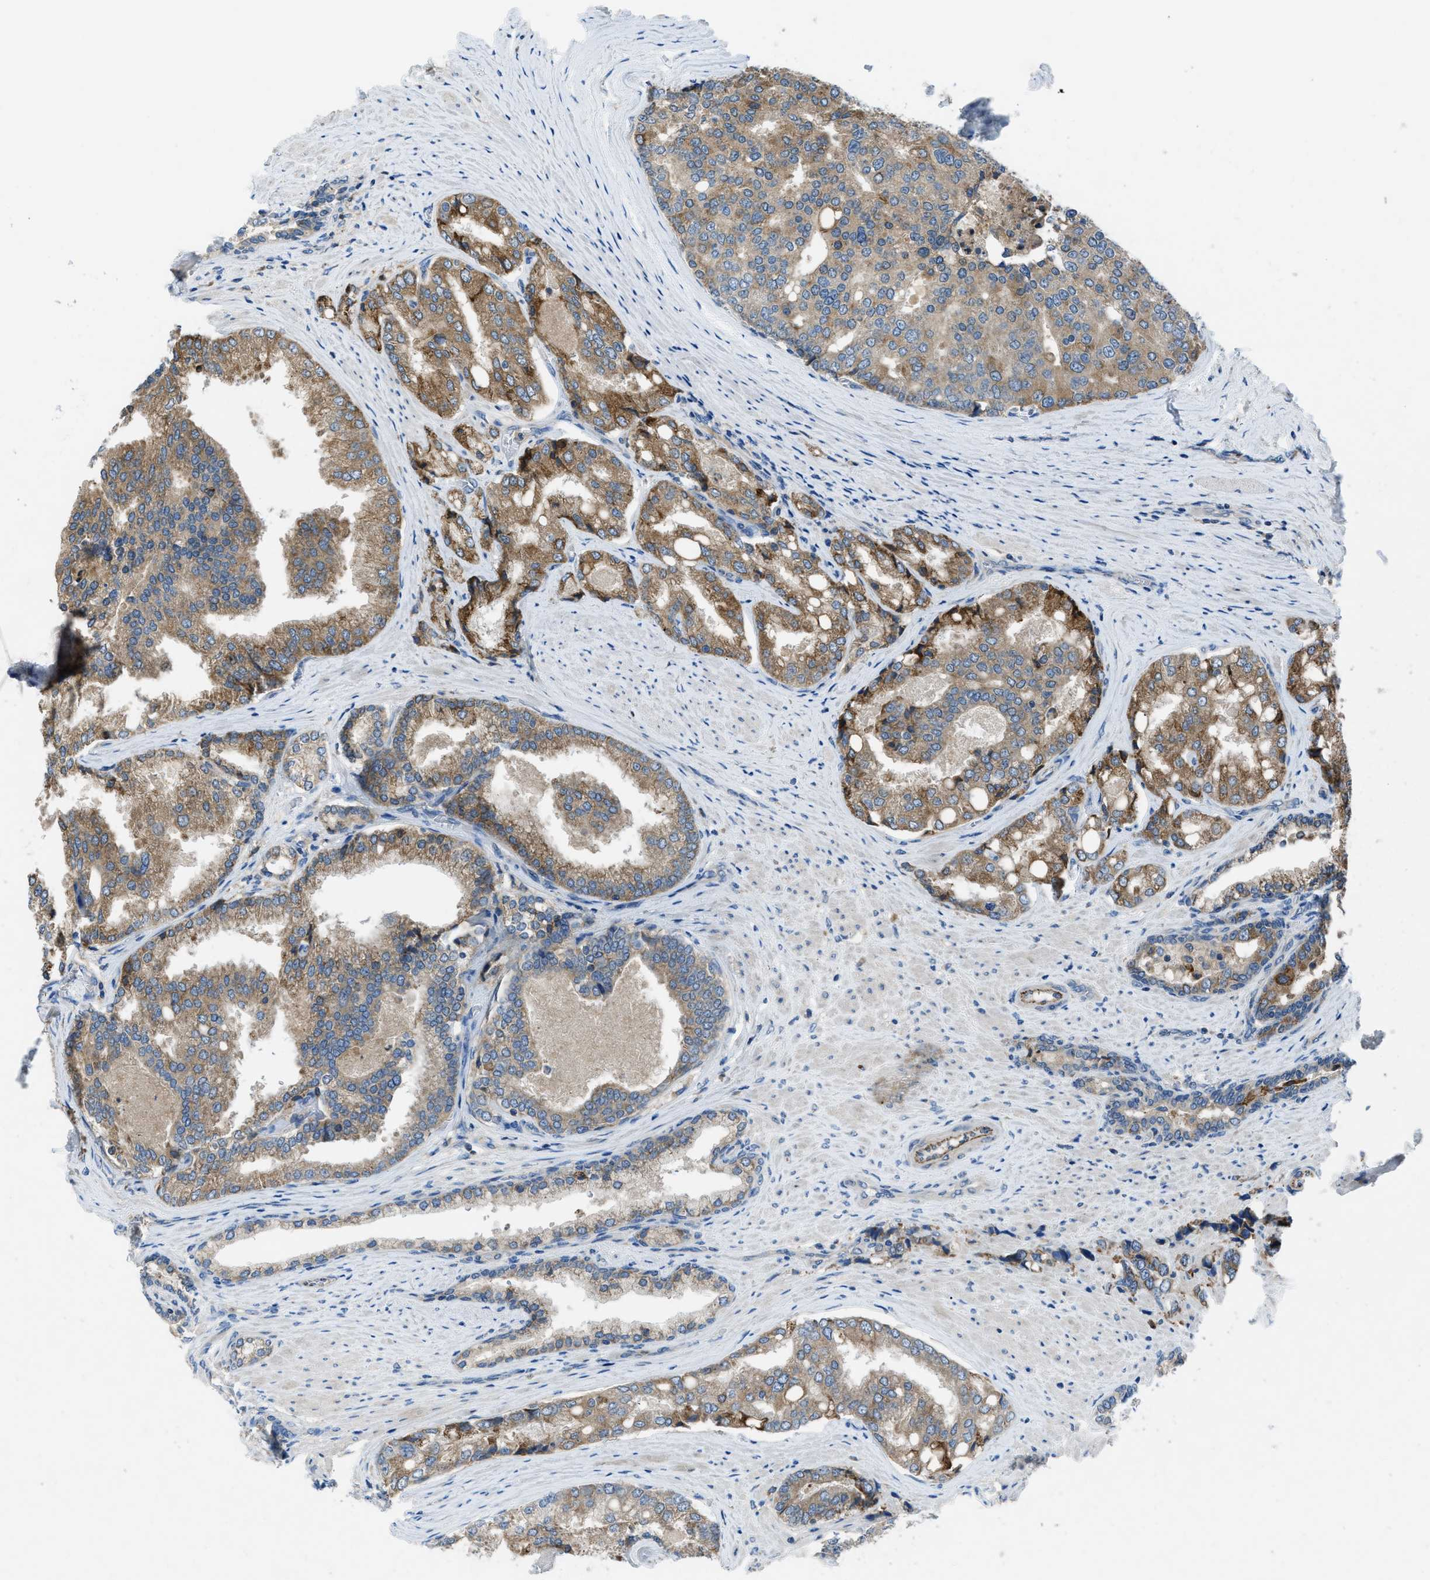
{"staining": {"intensity": "moderate", "quantity": ">75%", "location": "cytoplasmic/membranous"}, "tissue": "prostate cancer", "cell_type": "Tumor cells", "image_type": "cancer", "snomed": [{"axis": "morphology", "description": "Adenocarcinoma, High grade"}, {"axis": "topography", "description": "Prostate"}], "caption": "Protein expression analysis of prostate adenocarcinoma (high-grade) reveals moderate cytoplasmic/membranous staining in about >75% of tumor cells.", "gene": "MAP3K20", "patient": {"sex": "male", "age": 50}}